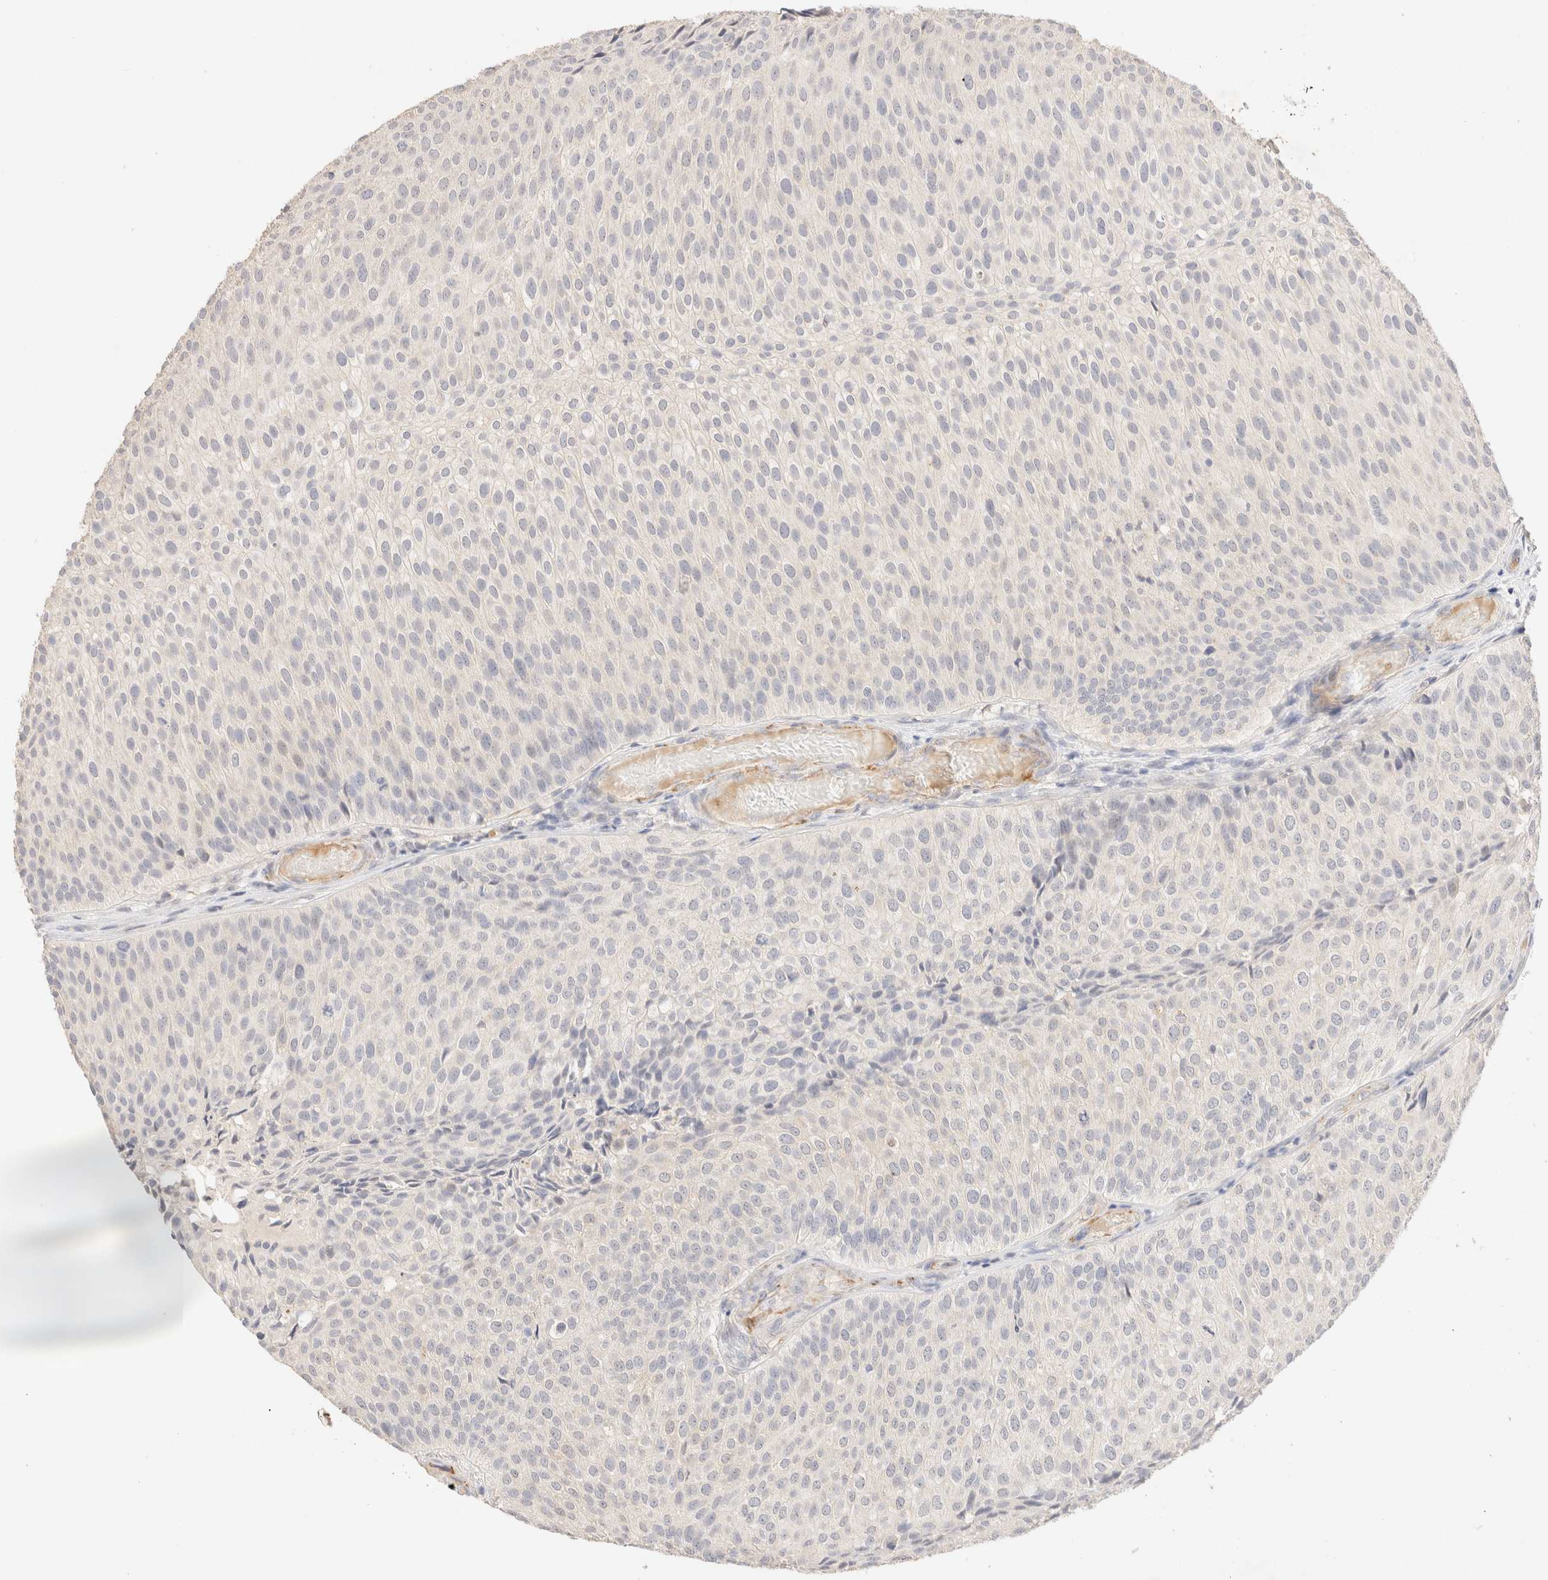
{"staining": {"intensity": "negative", "quantity": "none", "location": "none"}, "tissue": "urothelial cancer", "cell_type": "Tumor cells", "image_type": "cancer", "snomed": [{"axis": "morphology", "description": "Urothelial carcinoma, Low grade"}, {"axis": "topography", "description": "Urinary bladder"}], "caption": "DAB immunohistochemical staining of human low-grade urothelial carcinoma exhibits no significant staining in tumor cells.", "gene": "SNTB1", "patient": {"sex": "male", "age": 86}}